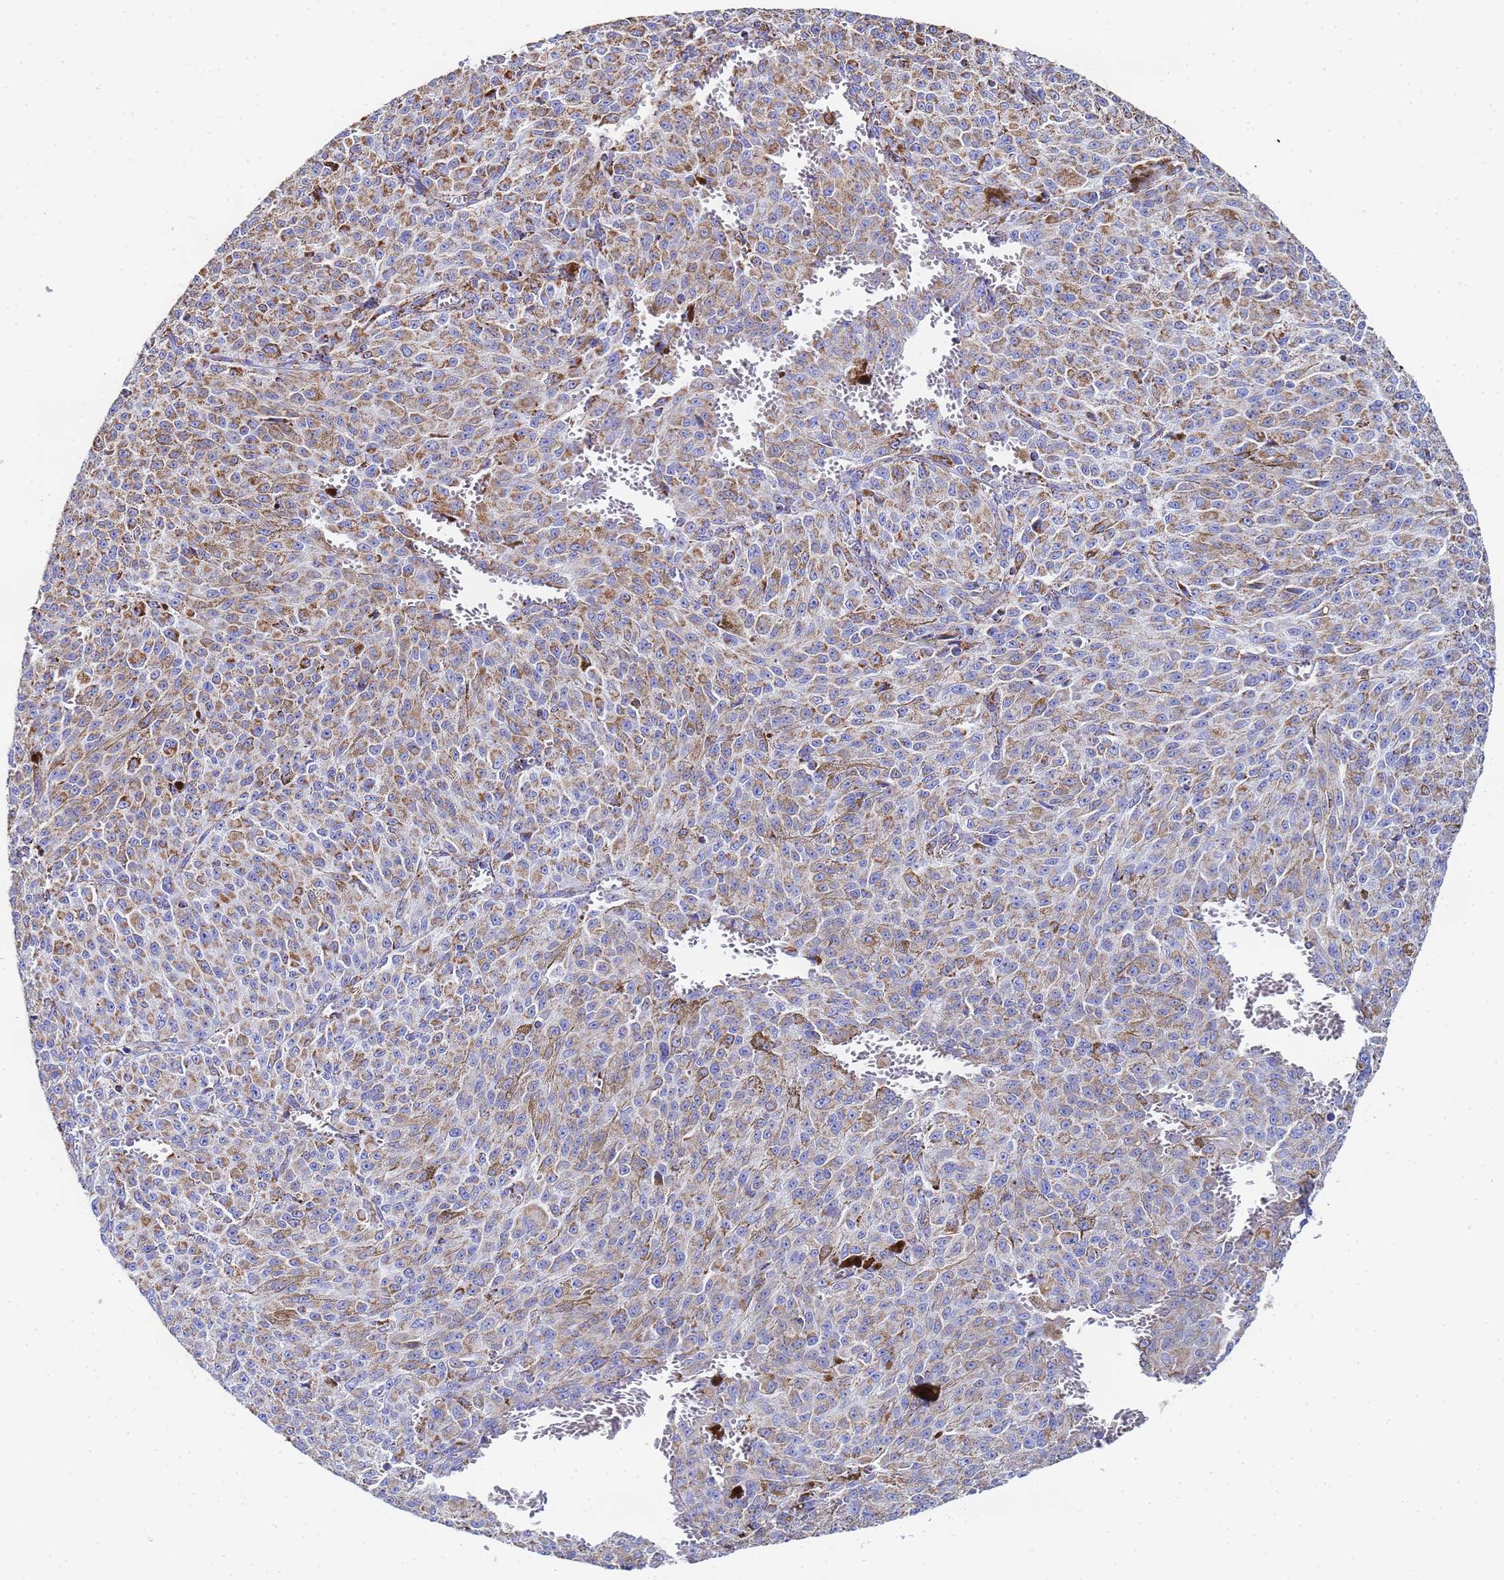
{"staining": {"intensity": "moderate", "quantity": ">75%", "location": "cytoplasmic/membranous"}, "tissue": "melanoma", "cell_type": "Tumor cells", "image_type": "cancer", "snomed": [{"axis": "morphology", "description": "Malignant melanoma, NOS"}, {"axis": "topography", "description": "Skin"}], "caption": "Brown immunohistochemical staining in malignant melanoma exhibits moderate cytoplasmic/membranous positivity in approximately >75% of tumor cells. The protein of interest is stained brown, and the nuclei are stained in blue (DAB IHC with brightfield microscopy, high magnification).", "gene": "GLUD1", "patient": {"sex": "female", "age": 52}}